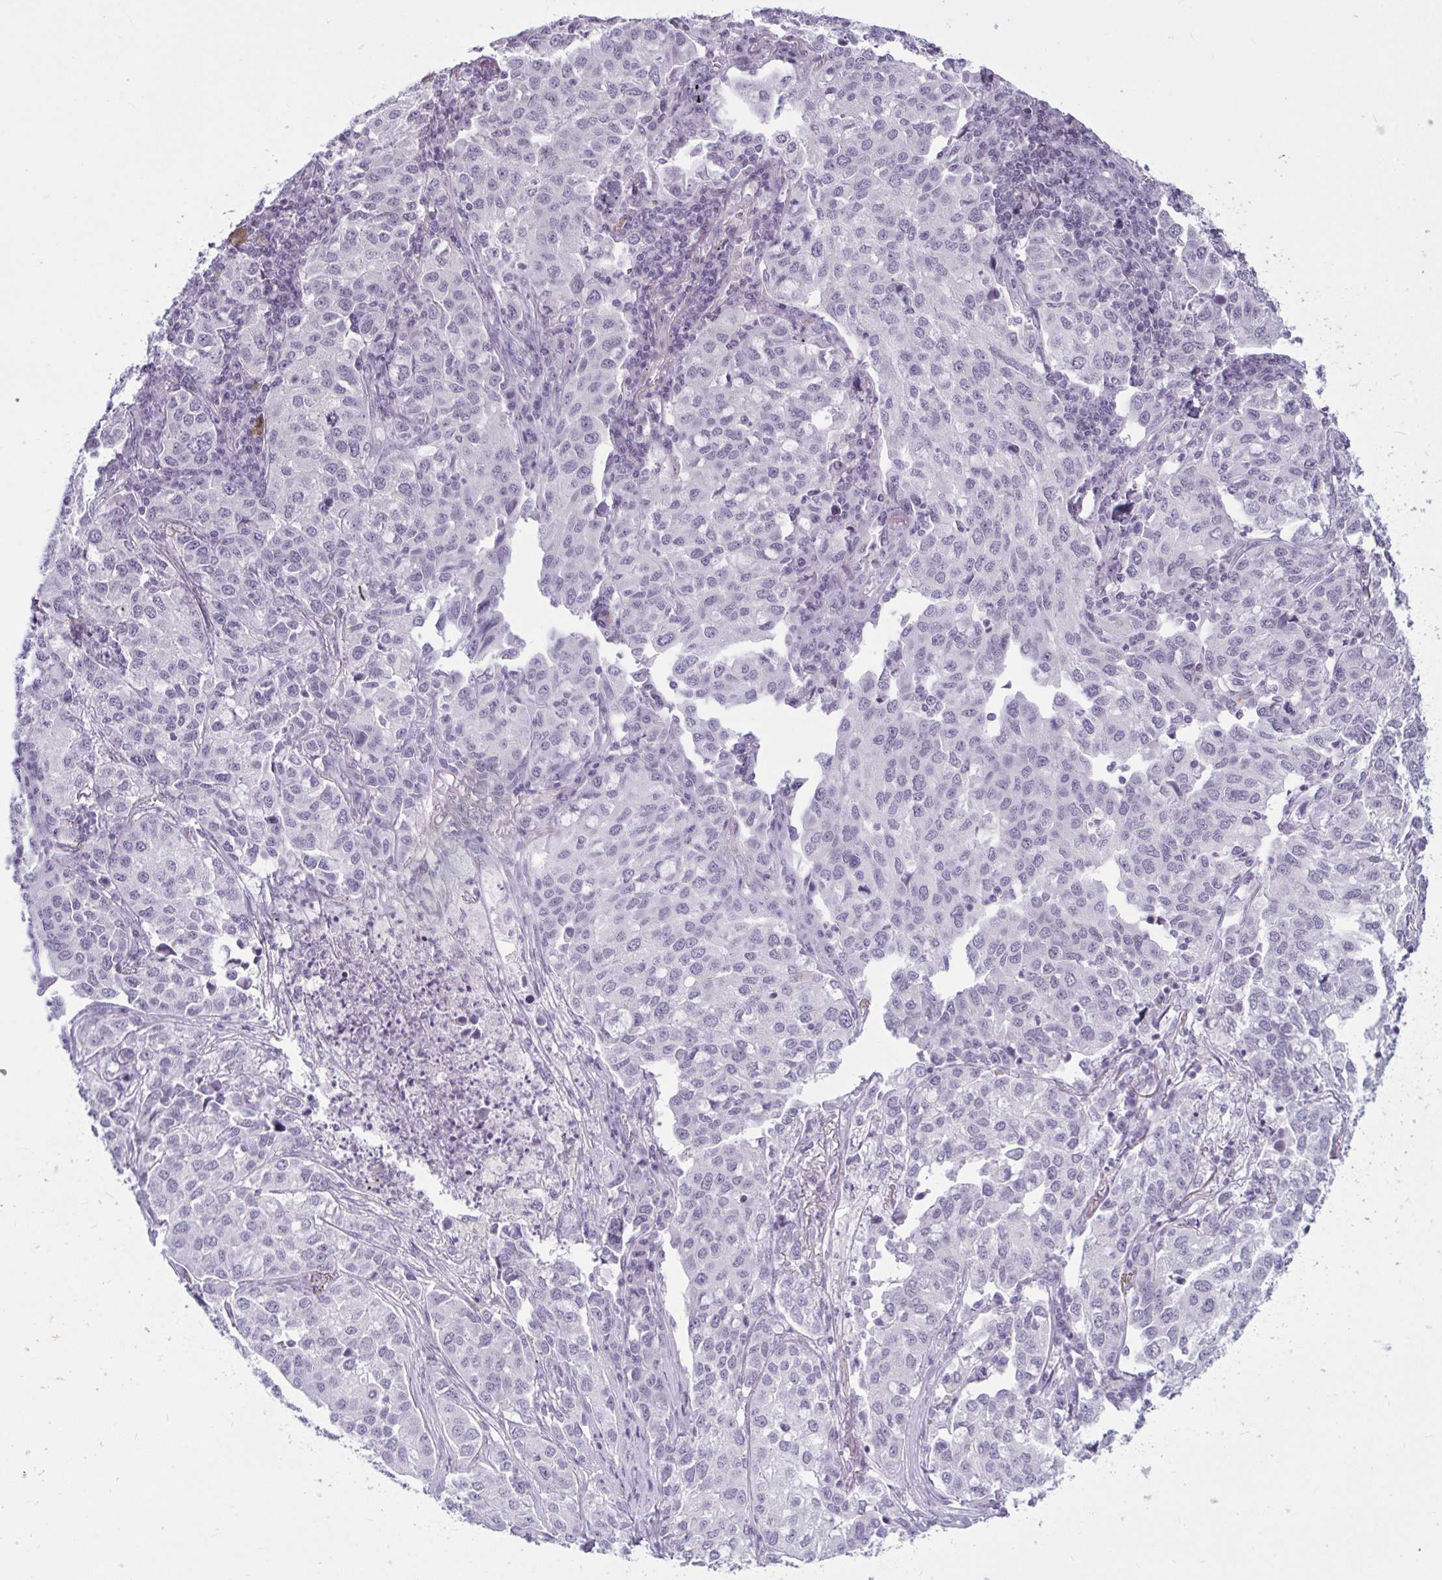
{"staining": {"intensity": "negative", "quantity": "none", "location": "none"}, "tissue": "lung cancer", "cell_type": "Tumor cells", "image_type": "cancer", "snomed": [{"axis": "morphology", "description": "Adenocarcinoma, NOS"}, {"axis": "morphology", "description": "Adenocarcinoma, metastatic, NOS"}, {"axis": "topography", "description": "Lymph node"}, {"axis": "topography", "description": "Lung"}], "caption": "DAB immunohistochemical staining of human lung cancer demonstrates no significant positivity in tumor cells. (Brightfield microscopy of DAB (3,3'-diaminobenzidine) IHC at high magnification).", "gene": "TBC1D4", "patient": {"sex": "female", "age": 65}}